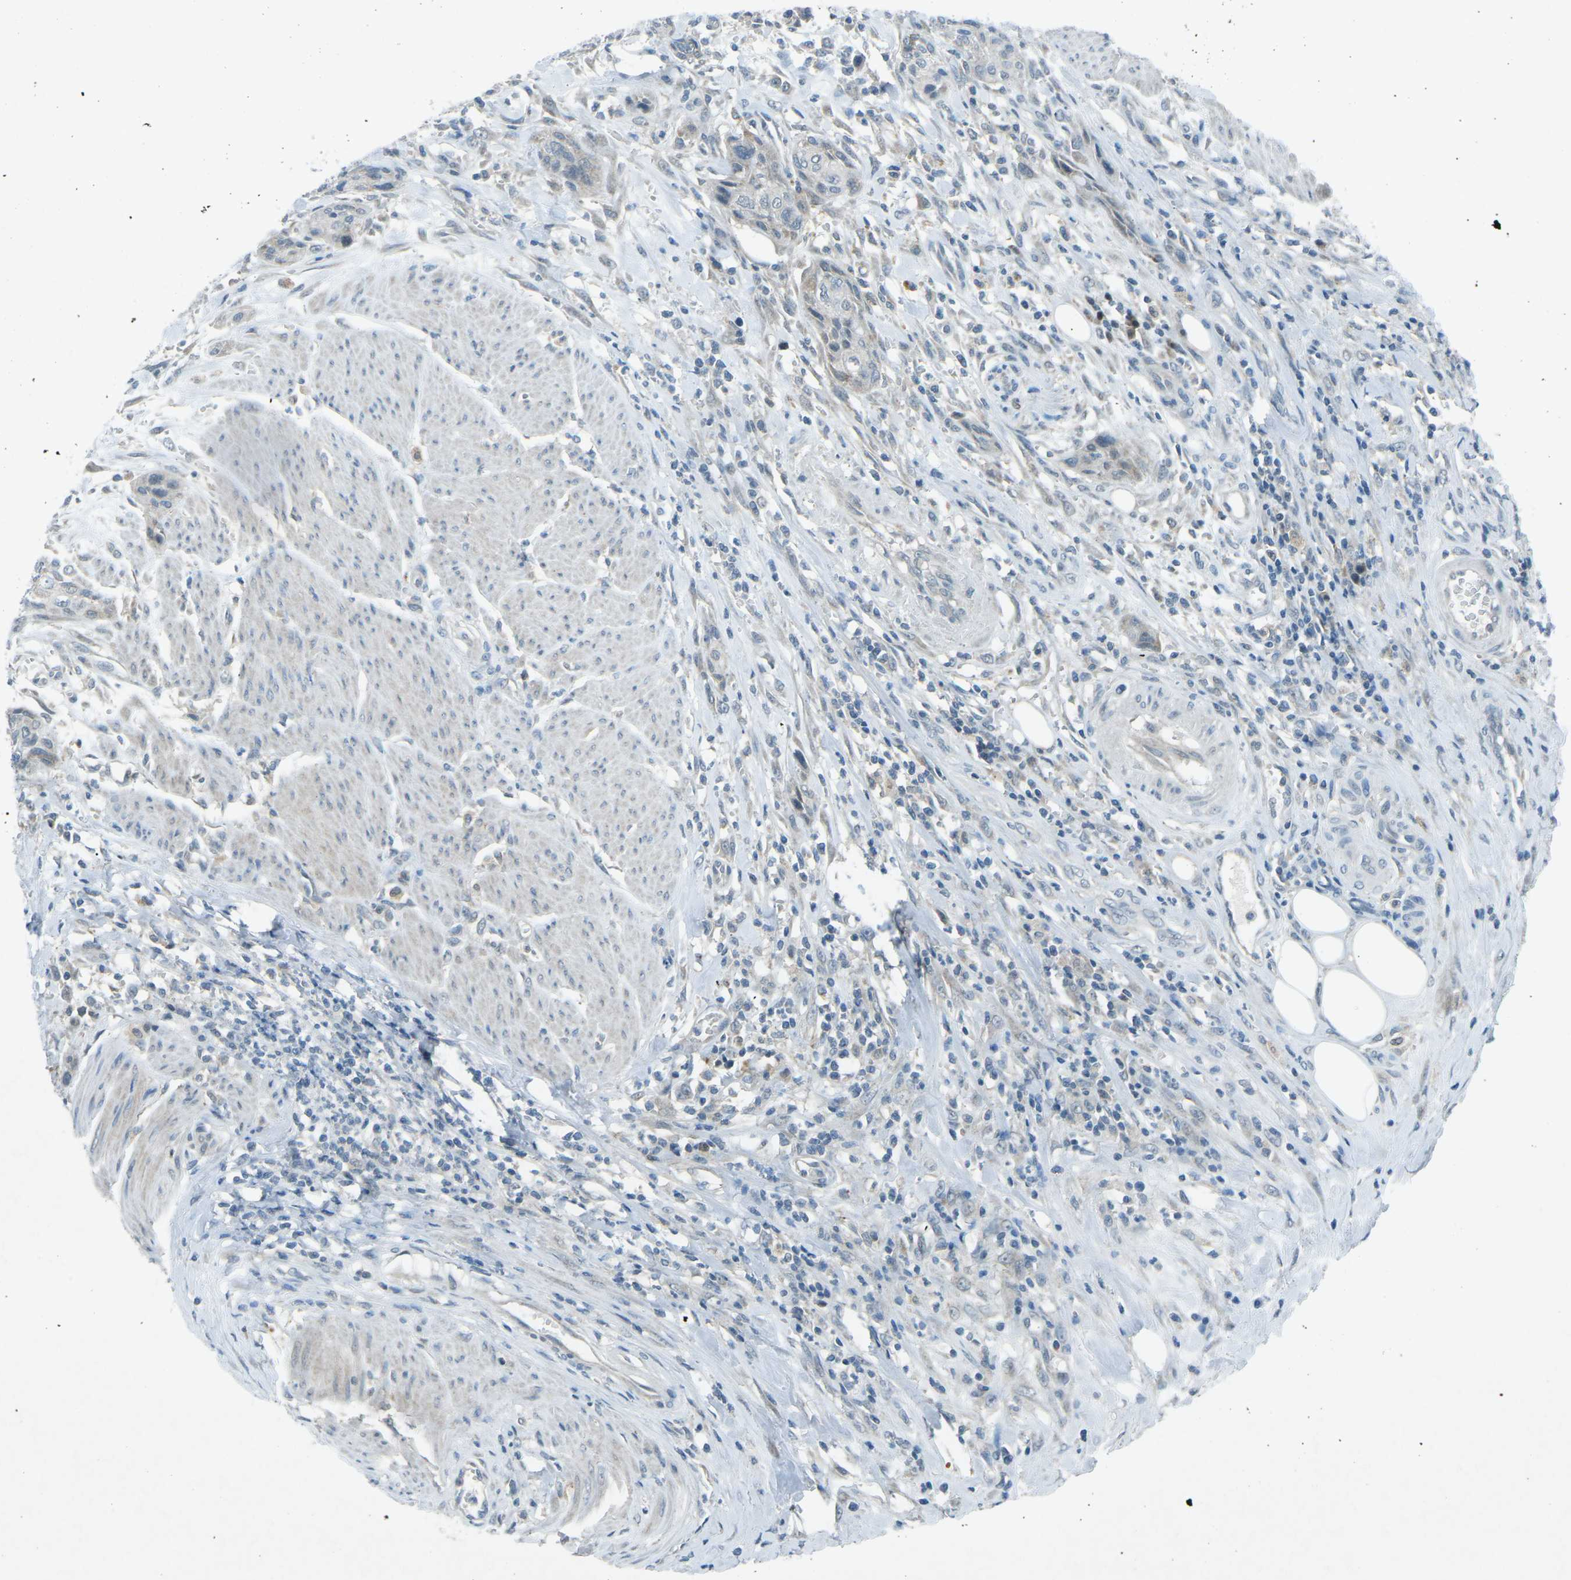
{"staining": {"intensity": "negative", "quantity": "none", "location": "none"}, "tissue": "urothelial cancer", "cell_type": "Tumor cells", "image_type": "cancer", "snomed": [{"axis": "morphology", "description": "Urothelial carcinoma, High grade"}, {"axis": "topography", "description": "Urinary bladder"}], "caption": "Immunohistochemical staining of human urothelial cancer displays no significant positivity in tumor cells.", "gene": "PRKCA", "patient": {"sex": "male", "age": 35}}